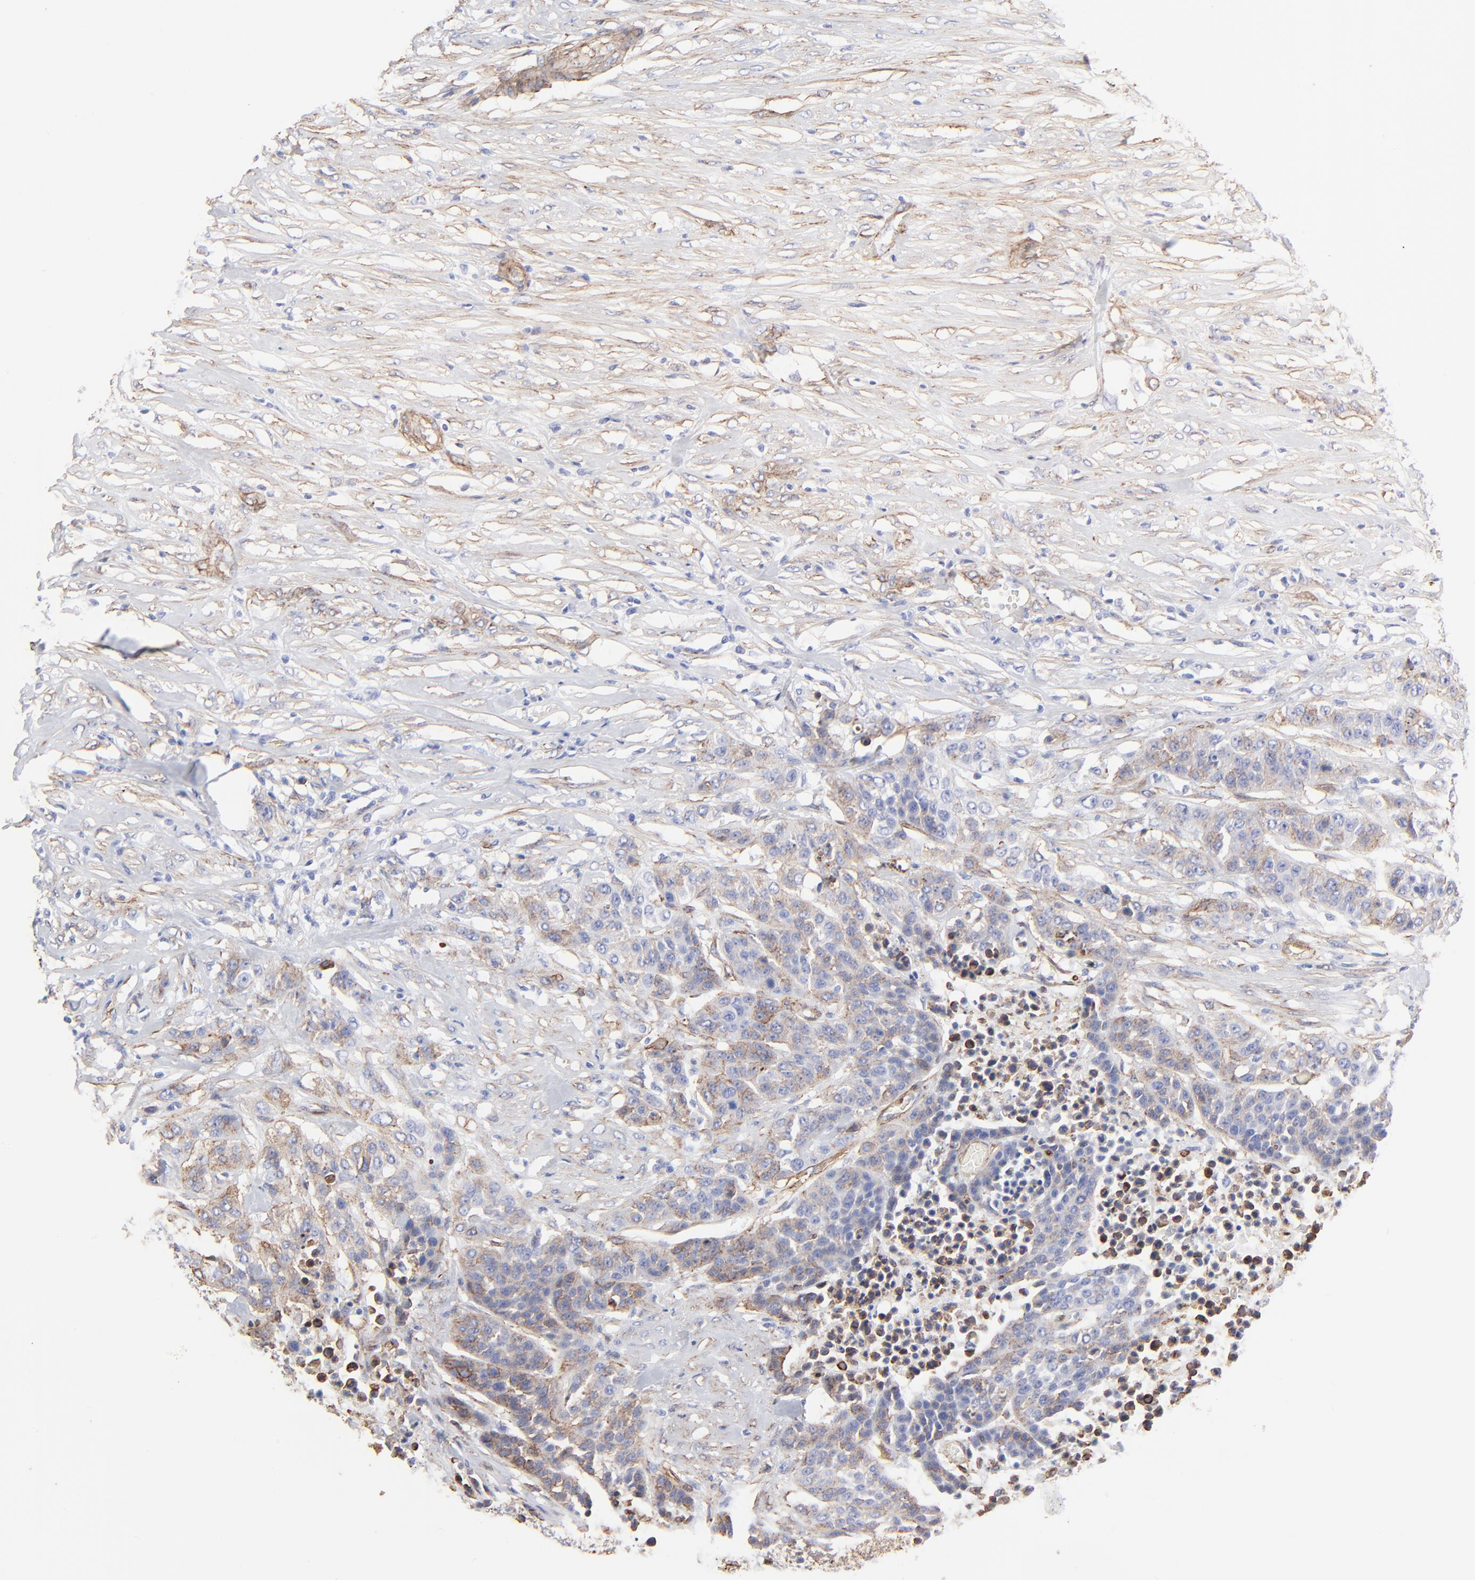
{"staining": {"intensity": "moderate", "quantity": "25%-75%", "location": "cytoplasmic/membranous"}, "tissue": "urothelial cancer", "cell_type": "Tumor cells", "image_type": "cancer", "snomed": [{"axis": "morphology", "description": "Urothelial carcinoma, High grade"}, {"axis": "topography", "description": "Urinary bladder"}], "caption": "Urothelial cancer stained with immunohistochemistry reveals moderate cytoplasmic/membranous expression in approximately 25%-75% of tumor cells.", "gene": "CAV1", "patient": {"sex": "male", "age": 74}}